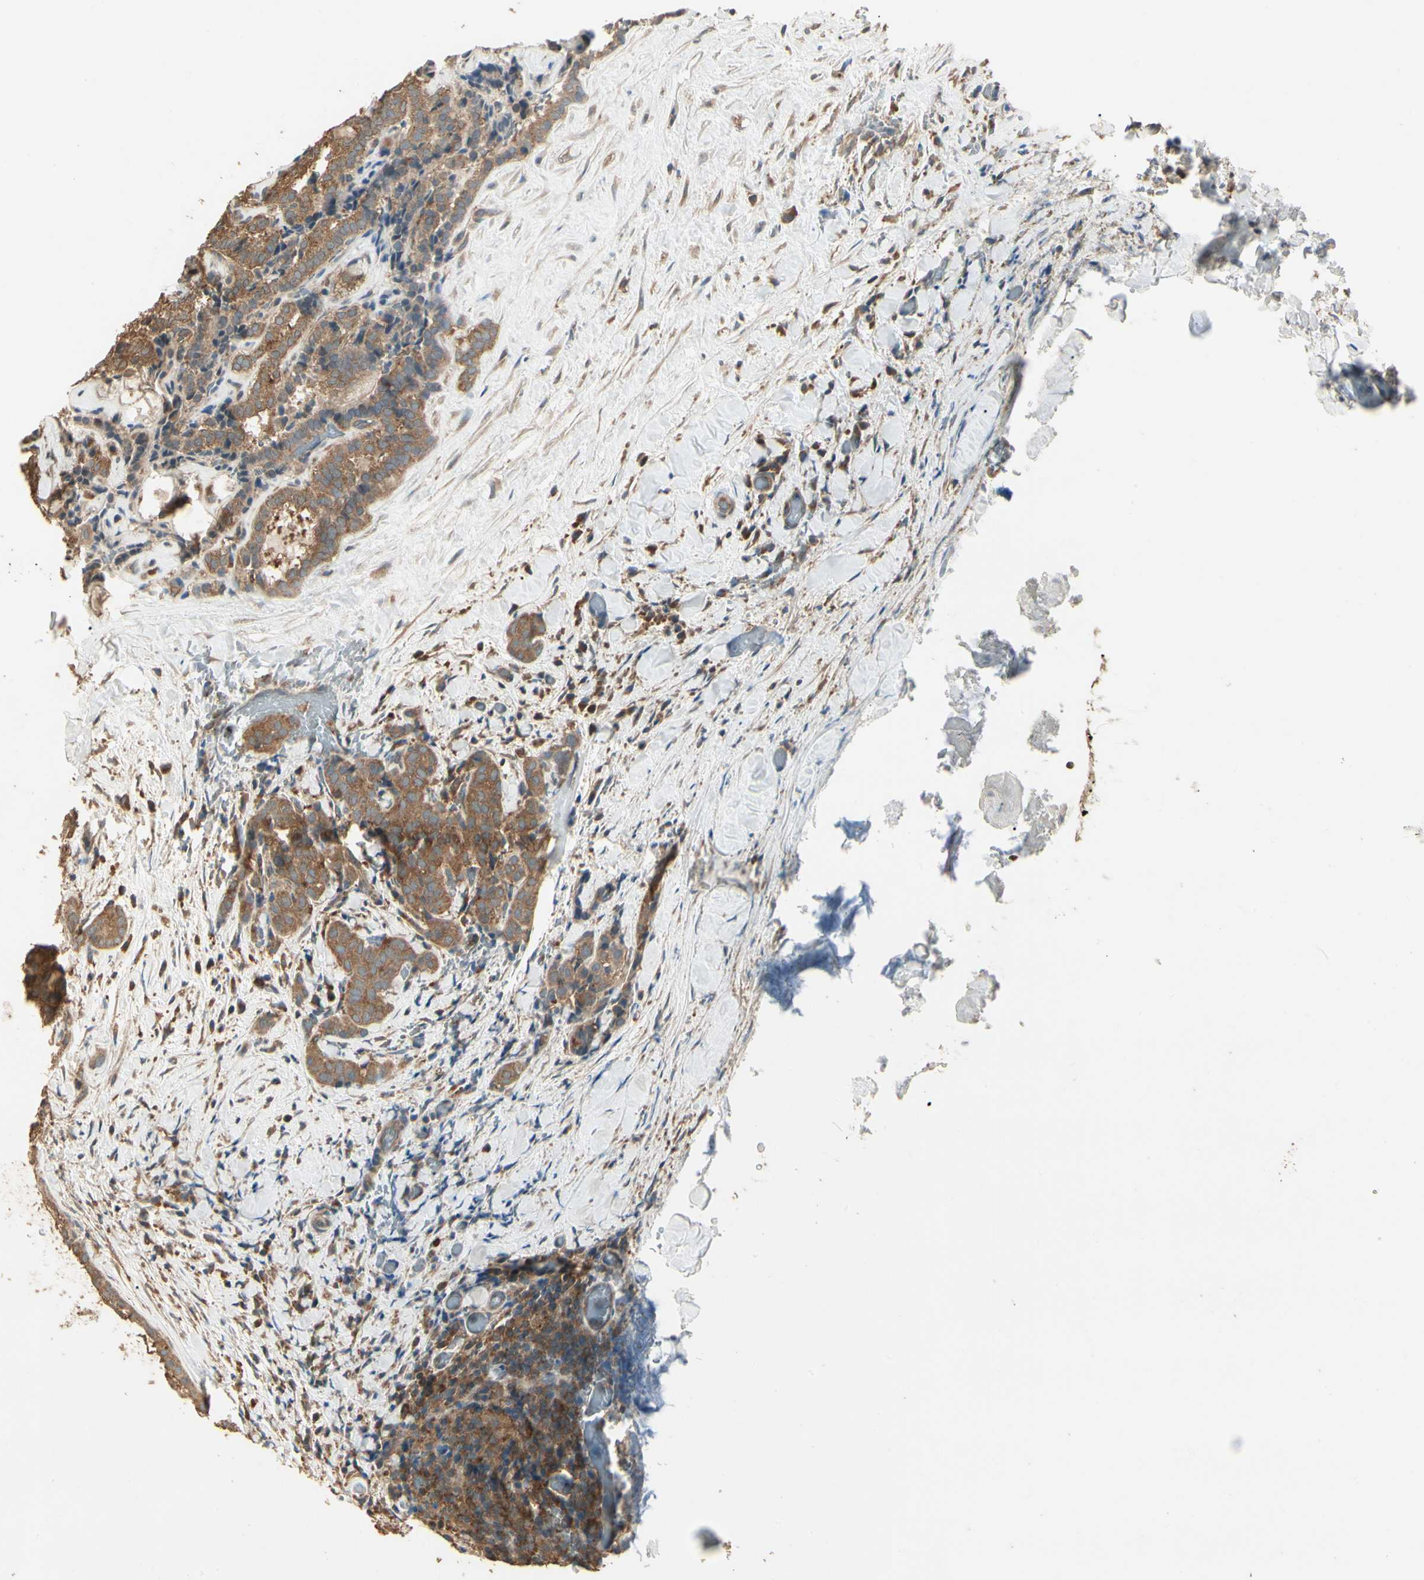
{"staining": {"intensity": "moderate", "quantity": ">75%", "location": "cytoplasmic/membranous"}, "tissue": "thyroid cancer", "cell_type": "Tumor cells", "image_type": "cancer", "snomed": [{"axis": "morphology", "description": "Normal tissue, NOS"}, {"axis": "morphology", "description": "Papillary adenocarcinoma, NOS"}, {"axis": "topography", "description": "Thyroid gland"}], "caption": "This histopathology image reveals immunohistochemistry staining of papillary adenocarcinoma (thyroid), with medium moderate cytoplasmic/membranous staining in about >75% of tumor cells.", "gene": "CCT7", "patient": {"sex": "female", "age": 30}}